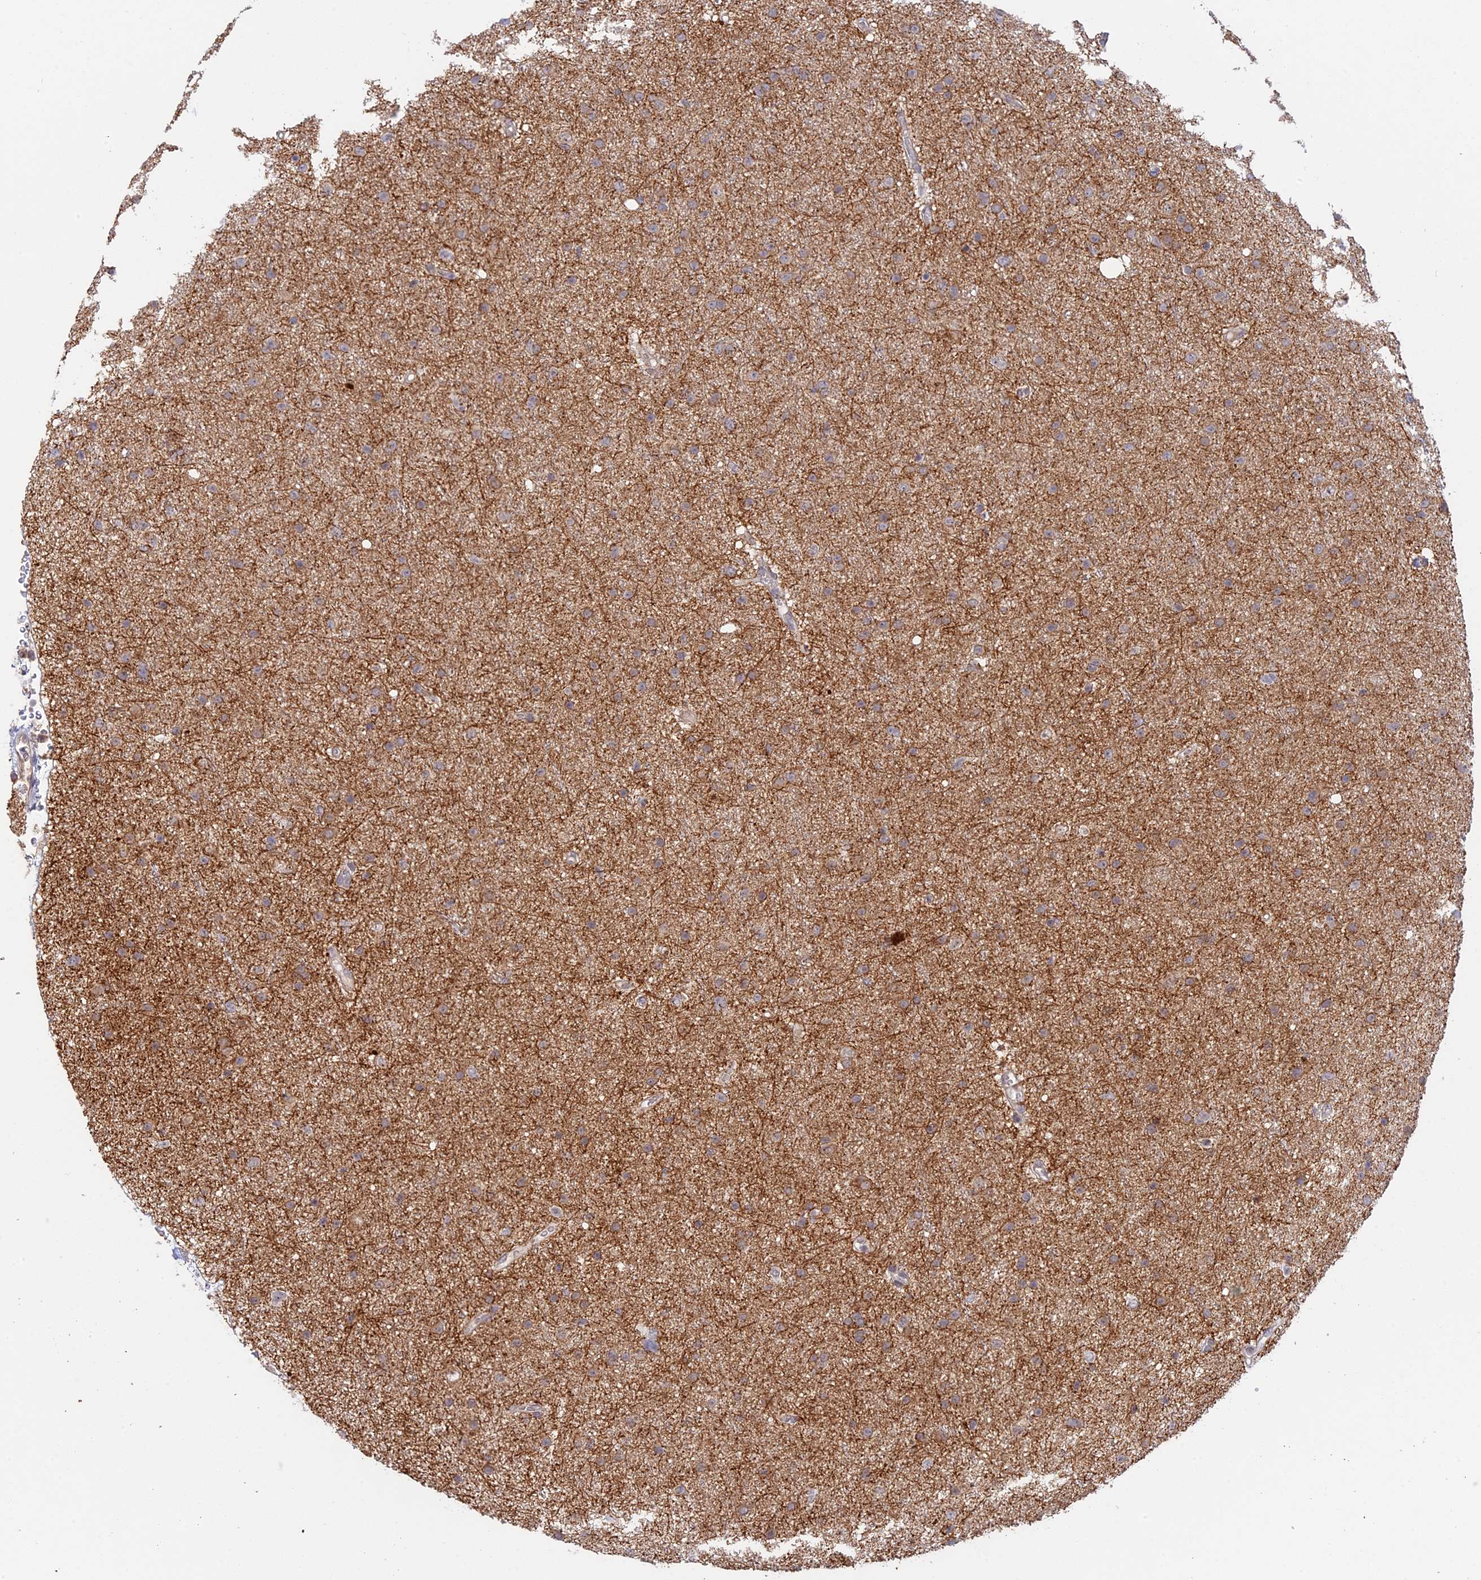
{"staining": {"intensity": "moderate", "quantity": "25%-75%", "location": "cytoplasmic/membranous"}, "tissue": "glioma", "cell_type": "Tumor cells", "image_type": "cancer", "snomed": [{"axis": "morphology", "description": "Glioma, malignant, Low grade"}, {"axis": "topography", "description": "Cerebral cortex"}], "caption": "Moderate cytoplasmic/membranous positivity is identified in approximately 25%-75% of tumor cells in glioma.", "gene": "GSKIP", "patient": {"sex": "female", "age": 39}}